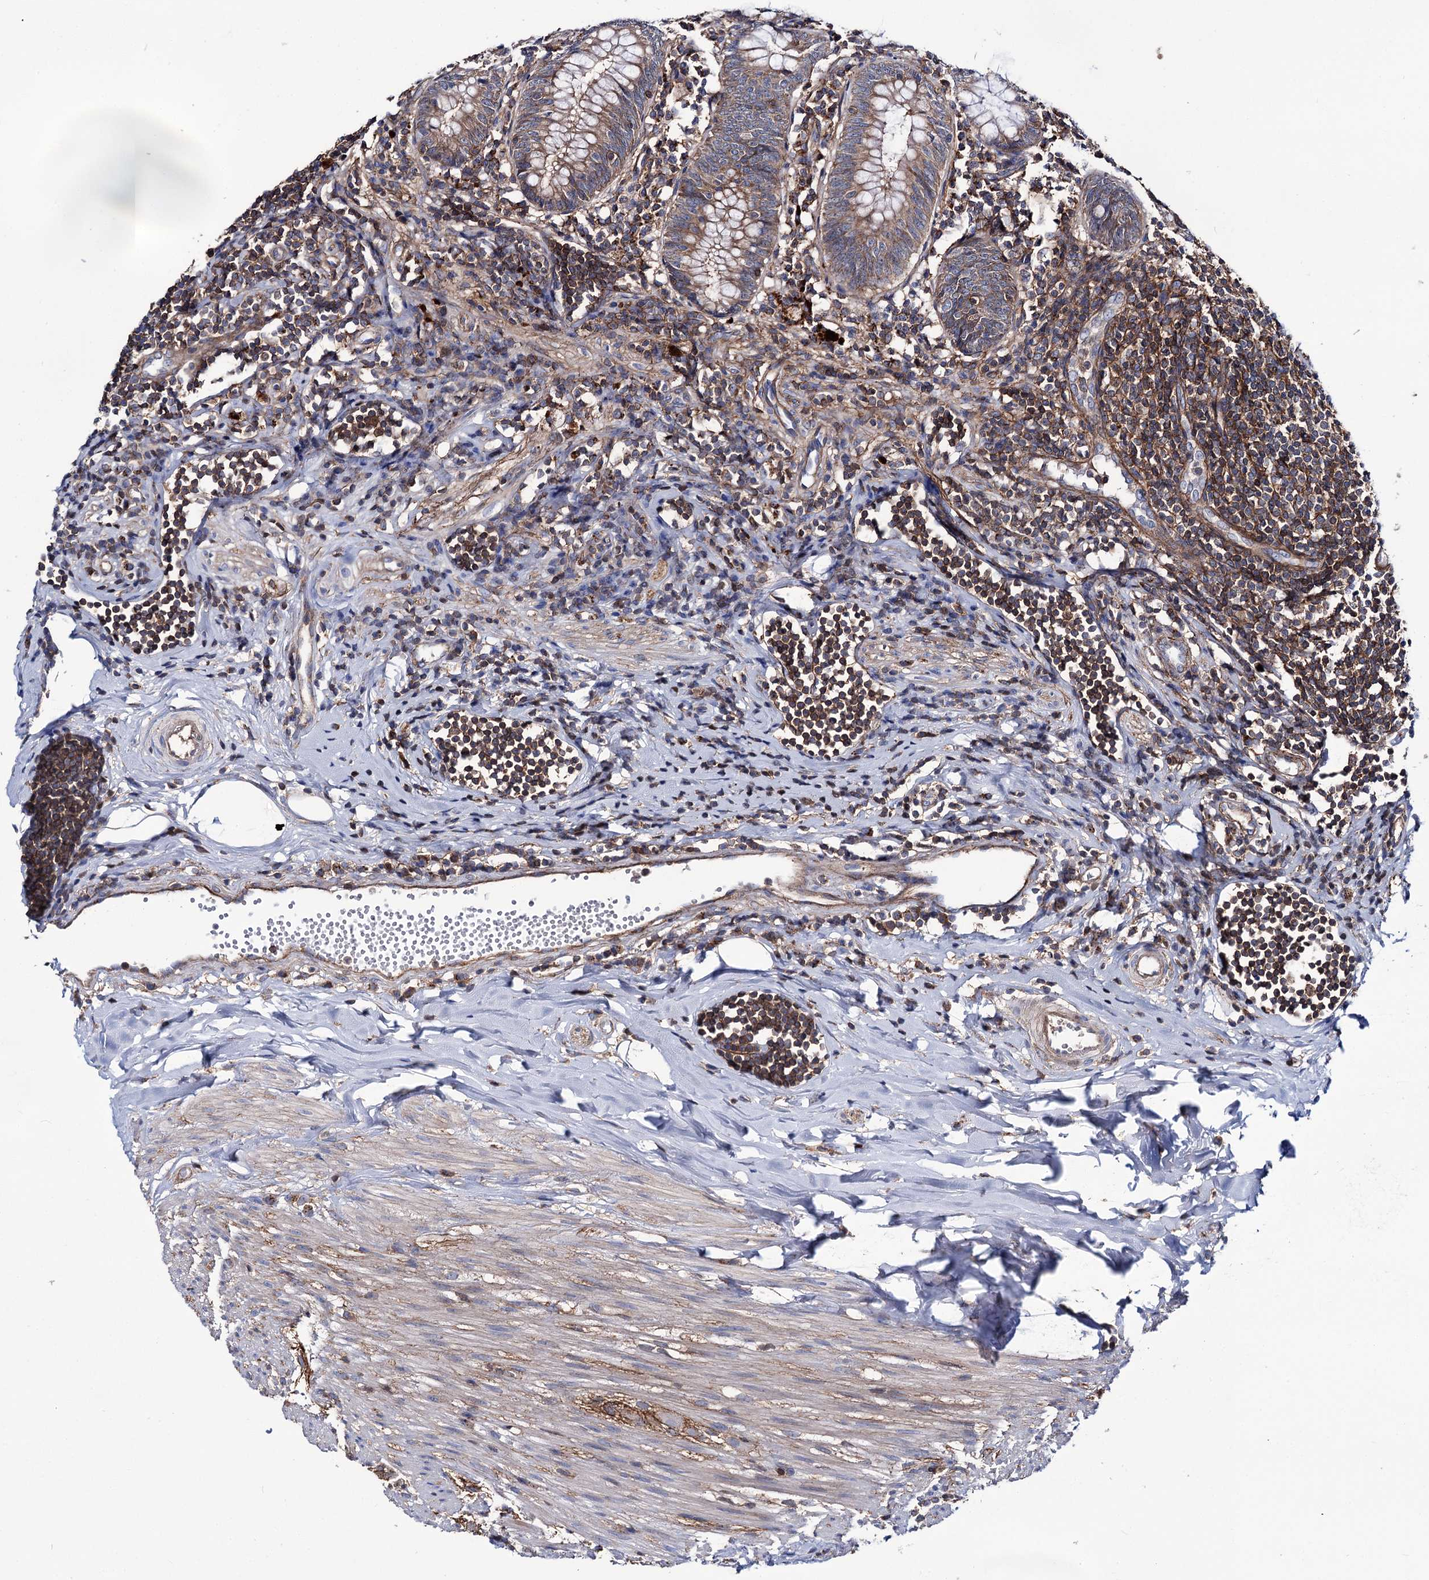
{"staining": {"intensity": "weak", "quantity": ">75%", "location": "cytoplasmic/membranous"}, "tissue": "appendix", "cell_type": "Glandular cells", "image_type": "normal", "snomed": [{"axis": "morphology", "description": "Normal tissue, NOS"}, {"axis": "topography", "description": "Appendix"}], "caption": "Approximately >75% of glandular cells in benign human appendix demonstrate weak cytoplasmic/membranous protein staining as visualized by brown immunohistochemical staining.", "gene": "DEF6", "patient": {"sex": "female", "age": 54}}